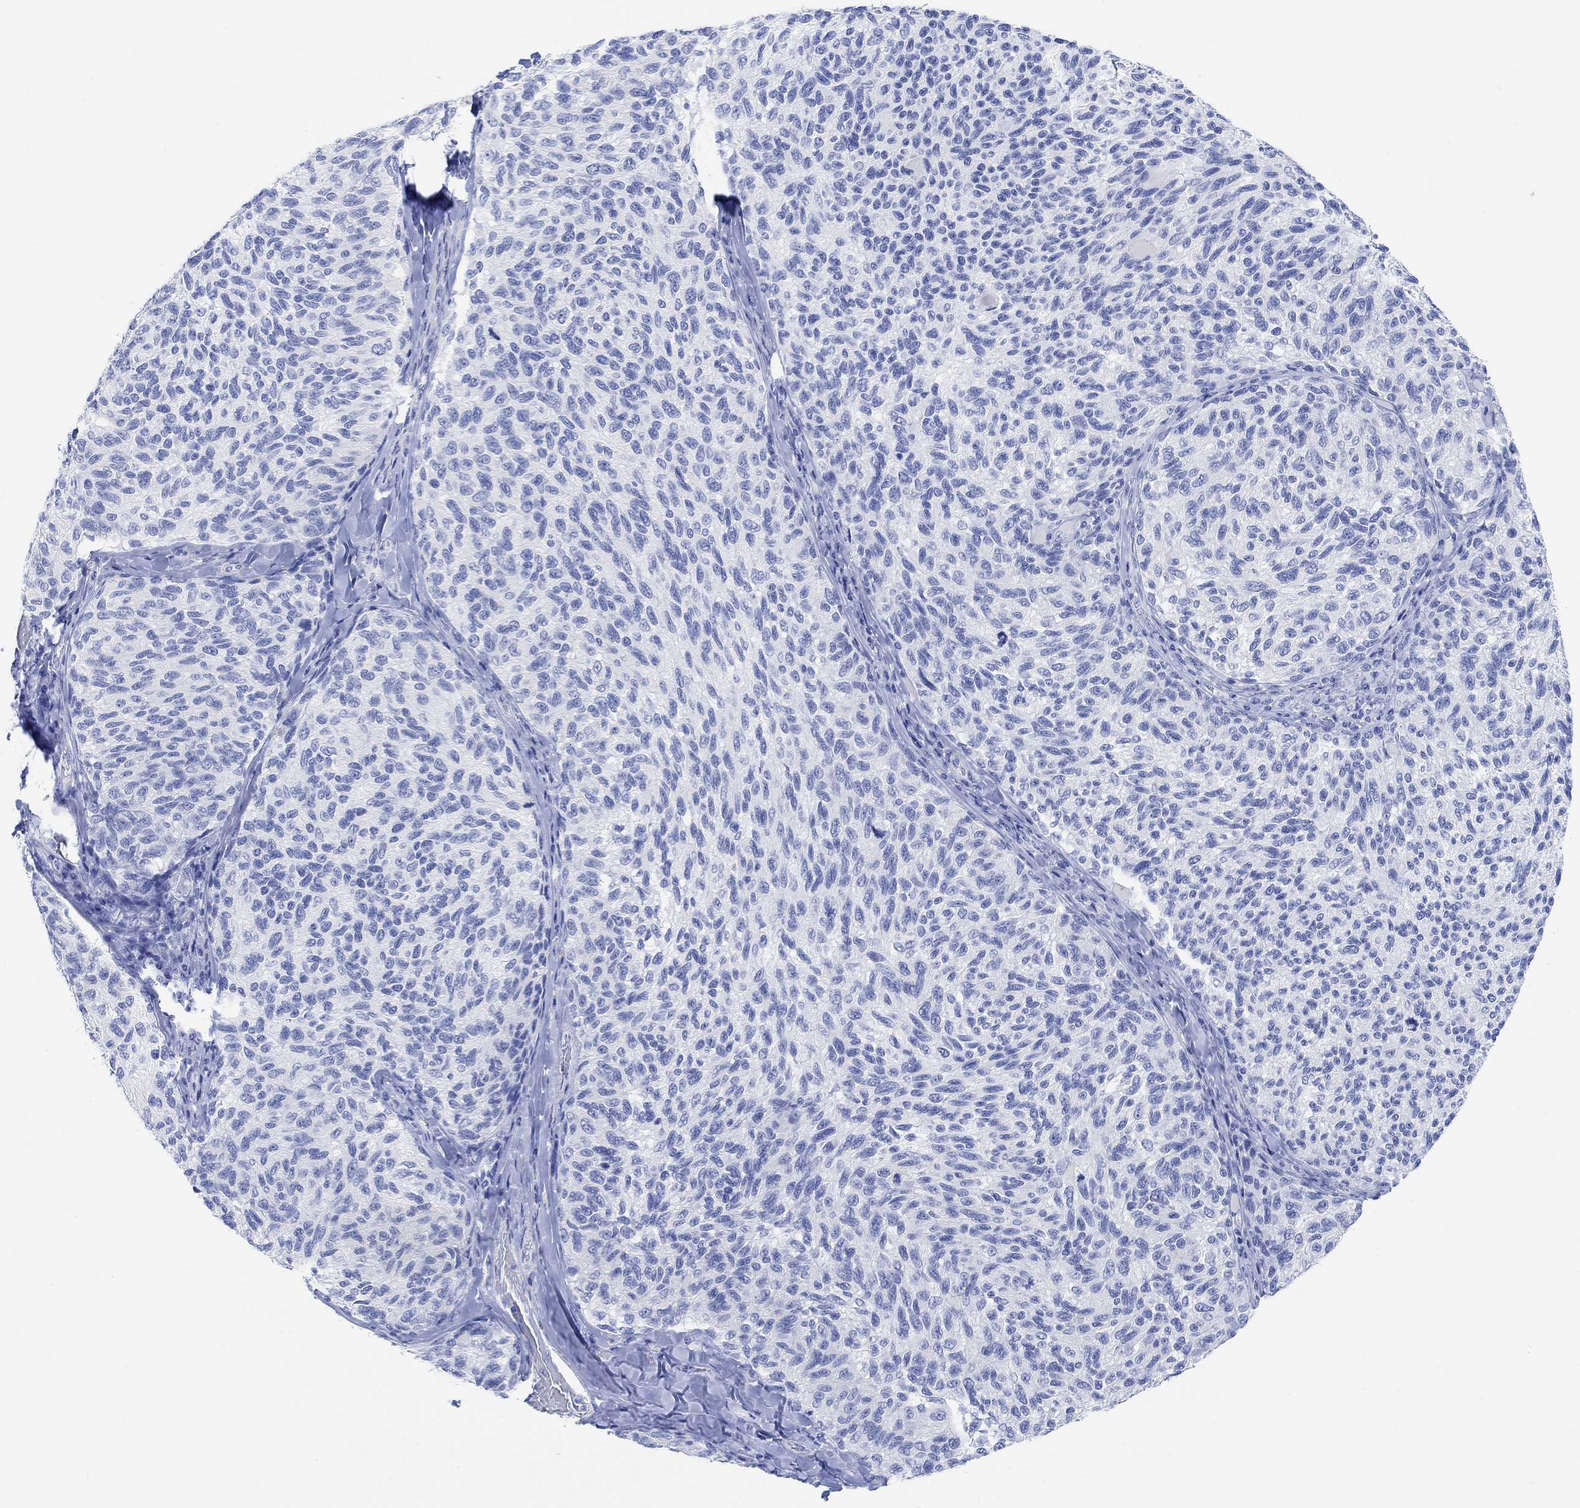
{"staining": {"intensity": "negative", "quantity": "none", "location": "none"}, "tissue": "melanoma", "cell_type": "Tumor cells", "image_type": "cancer", "snomed": [{"axis": "morphology", "description": "Malignant melanoma, NOS"}, {"axis": "topography", "description": "Skin"}], "caption": "The micrograph exhibits no staining of tumor cells in malignant melanoma.", "gene": "ANKRD33", "patient": {"sex": "female", "age": 73}}